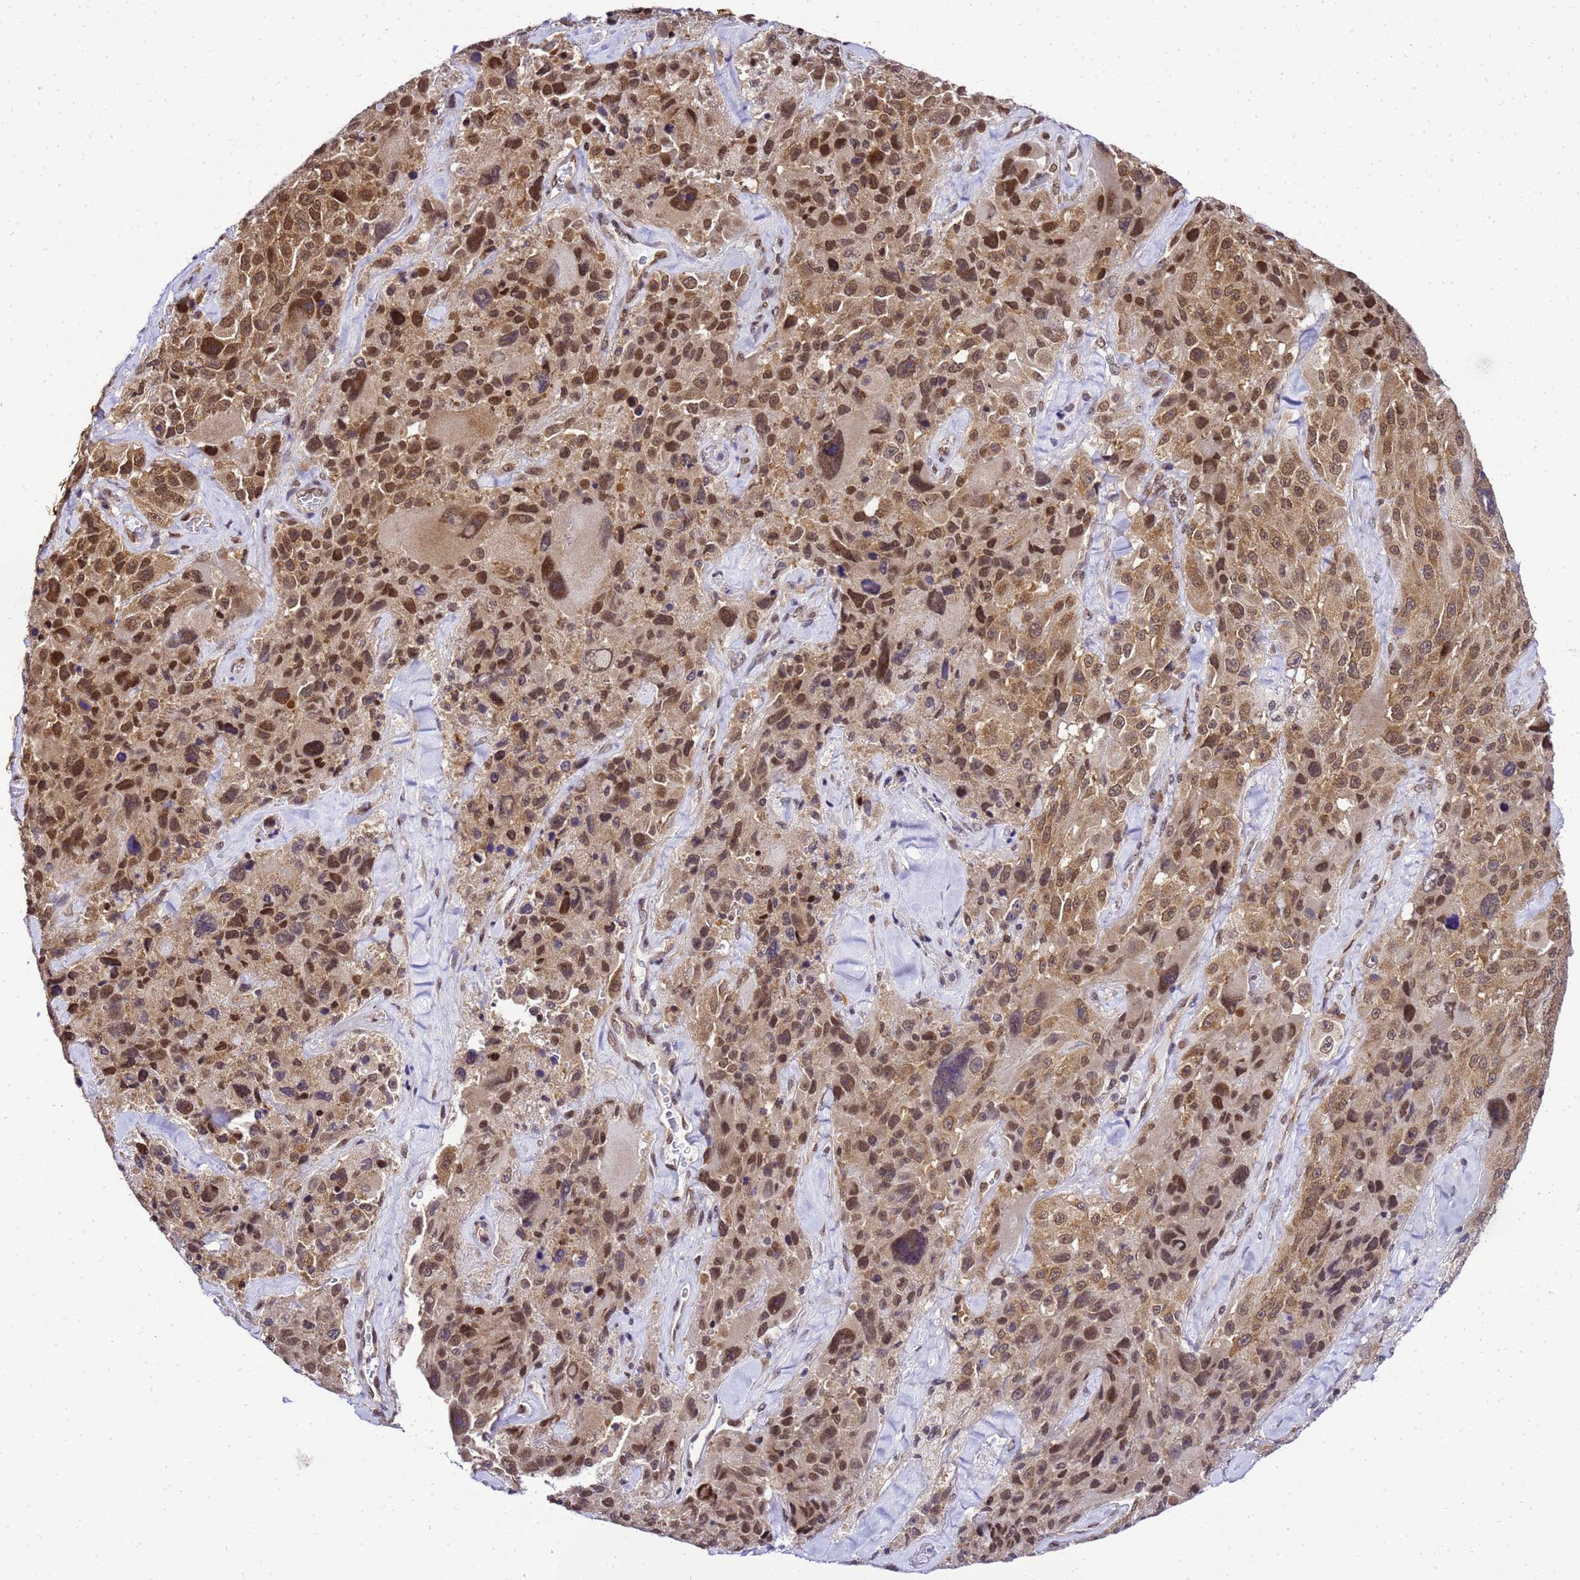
{"staining": {"intensity": "moderate", "quantity": ">75%", "location": "cytoplasmic/membranous,nuclear"}, "tissue": "melanoma", "cell_type": "Tumor cells", "image_type": "cancer", "snomed": [{"axis": "morphology", "description": "Malignant melanoma, Metastatic site"}, {"axis": "topography", "description": "Lymph node"}], "caption": "Immunohistochemical staining of human melanoma shows medium levels of moderate cytoplasmic/membranous and nuclear expression in about >75% of tumor cells. Nuclei are stained in blue.", "gene": "SMN1", "patient": {"sex": "male", "age": 62}}